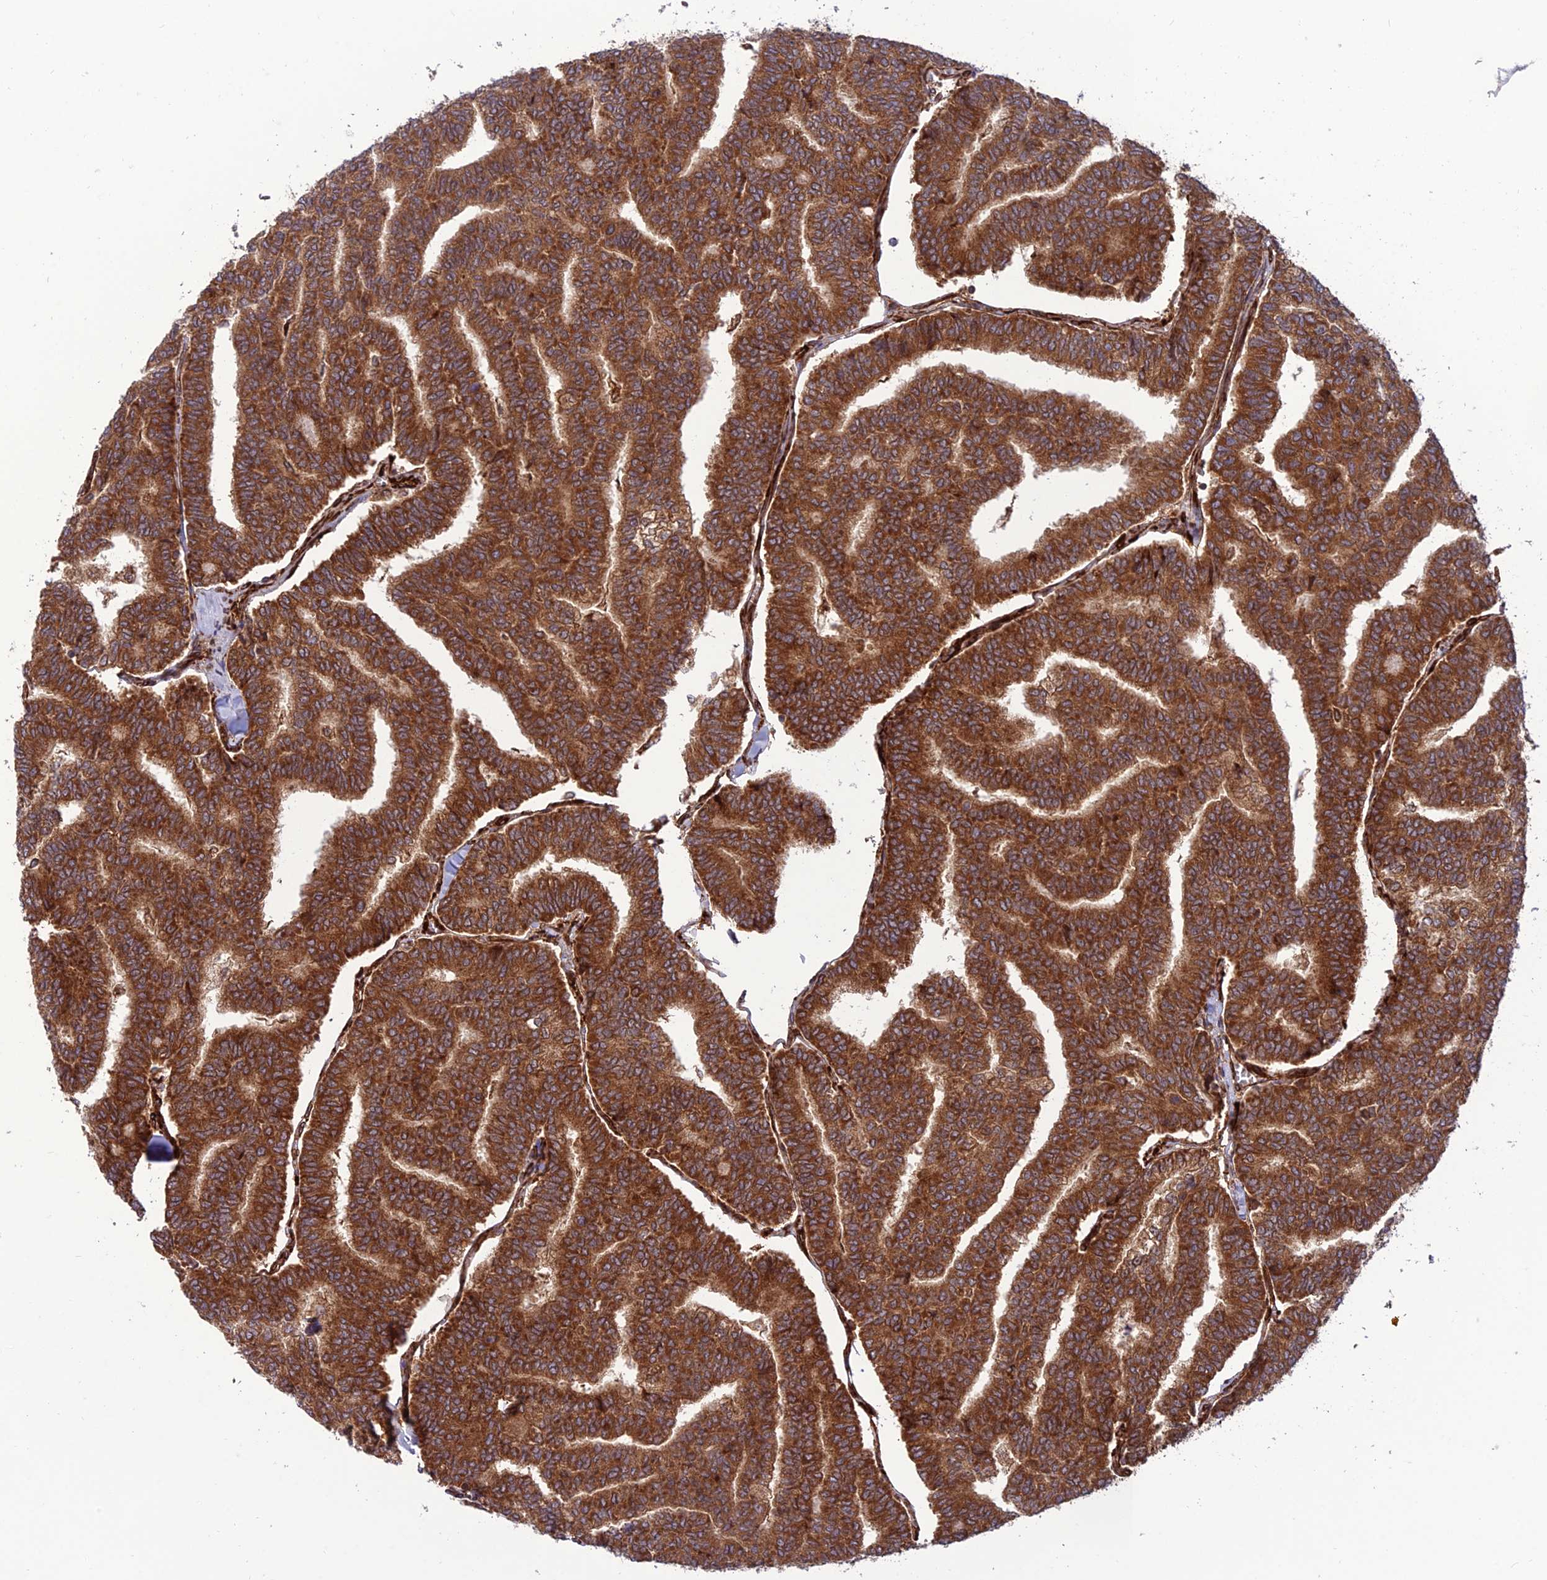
{"staining": {"intensity": "strong", "quantity": ">75%", "location": "cytoplasmic/membranous"}, "tissue": "thyroid cancer", "cell_type": "Tumor cells", "image_type": "cancer", "snomed": [{"axis": "morphology", "description": "Papillary adenocarcinoma, NOS"}, {"axis": "topography", "description": "Thyroid gland"}], "caption": "This is a micrograph of IHC staining of thyroid cancer (papillary adenocarcinoma), which shows strong positivity in the cytoplasmic/membranous of tumor cells.", "gene": "CRTAP", "patient": {"sex": "female", "age": 35}}